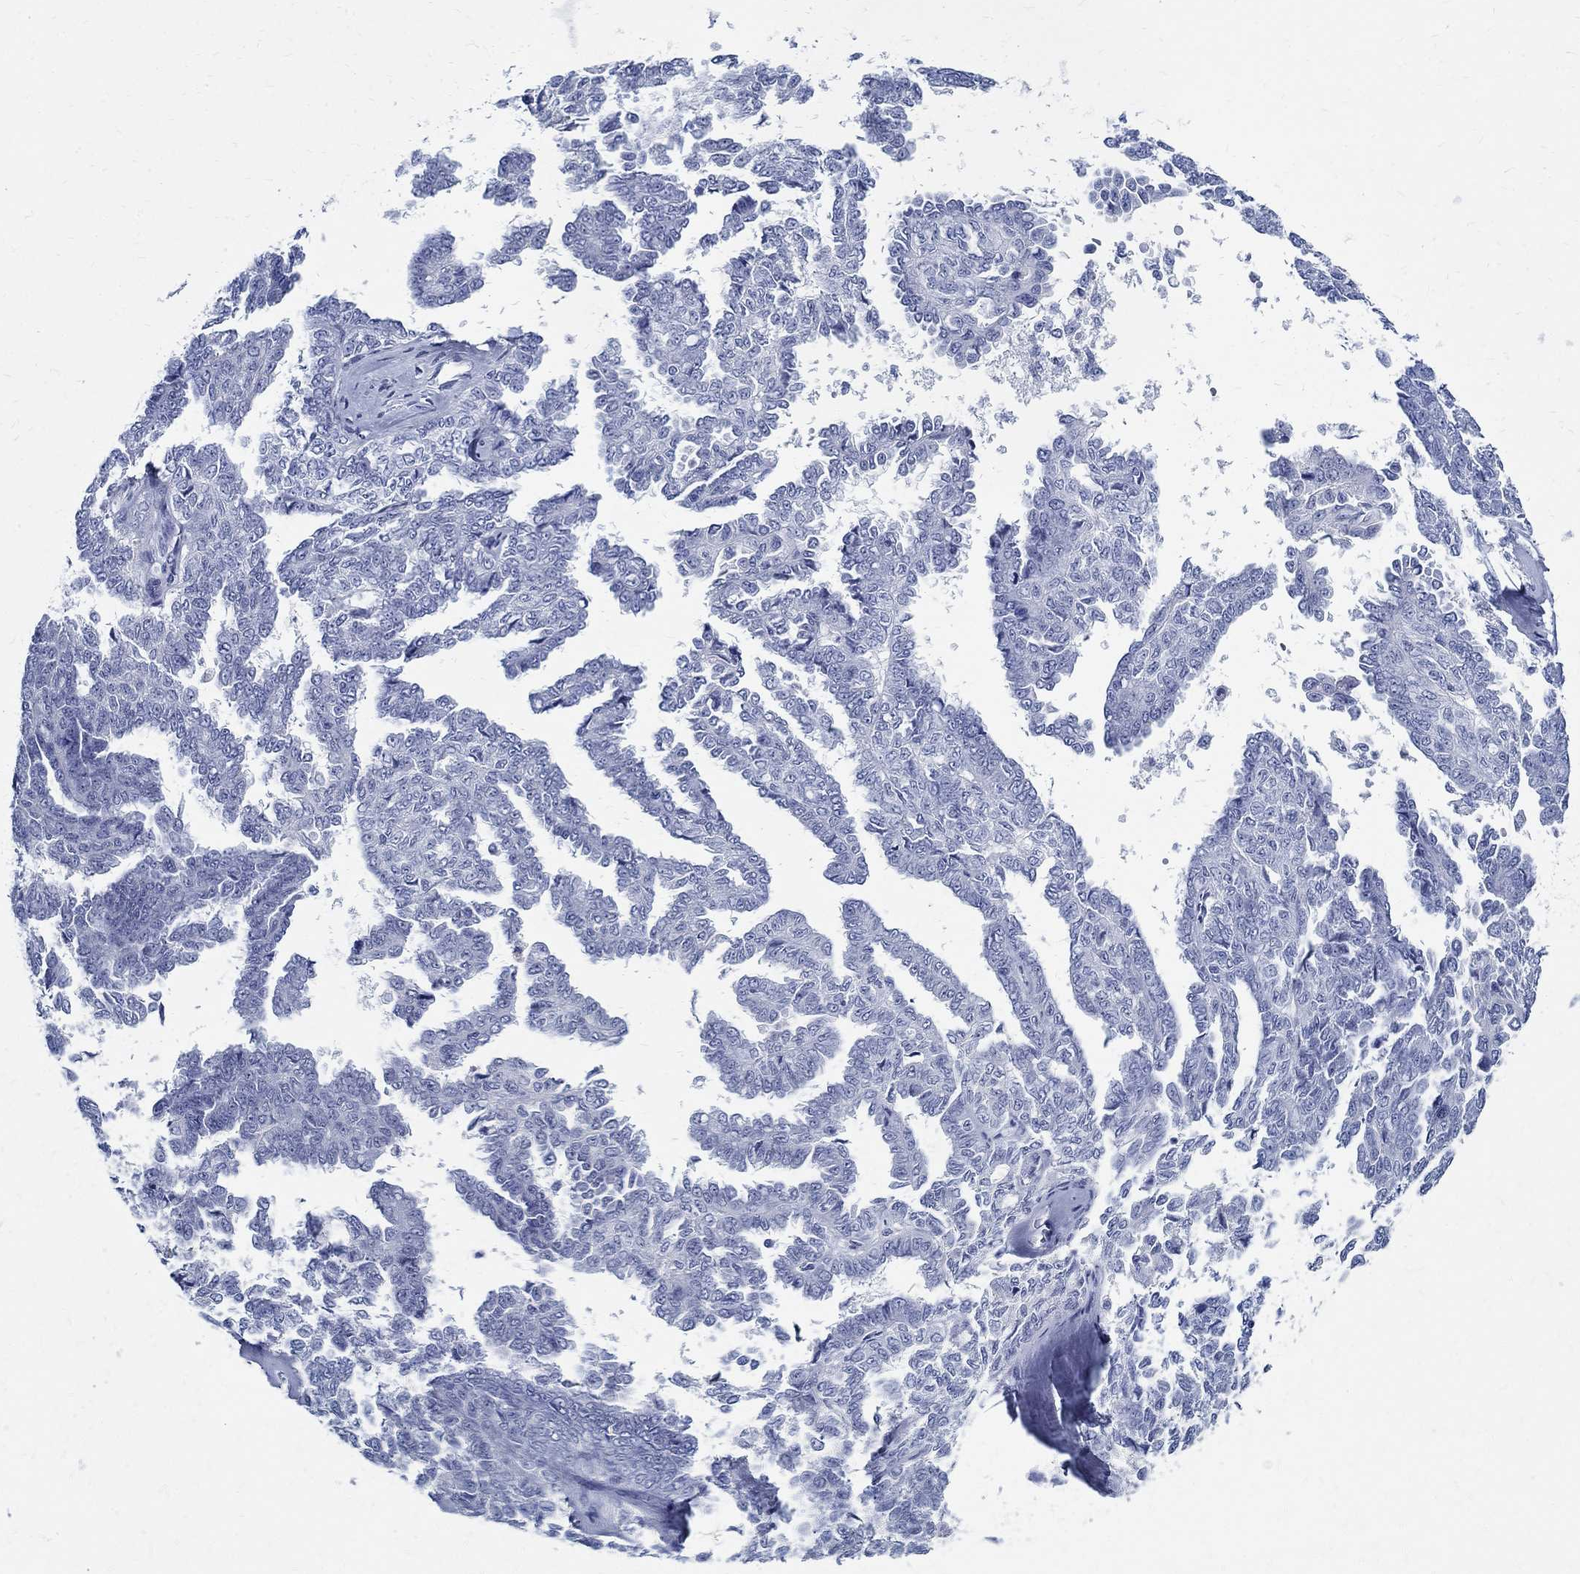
{"staining": {"intensity": "negative", "quantity": "none", "location": "none"}, "tissue": "ovarian cancer", "cell_type": "Tumor cells", "image_type": "cancer", "snomed": [{"axis": "morphology", "description": "Cystadenocarcinoma, serous, NOS"}, {"axis": "topography", "description": "Ovary"}], "caption": "Ovarian cancer was stained to show a protein in brown. There is no significant staining in tumor cells.", "gene": "BSPRY", "patient": {"sex": "female", "age": 71}}